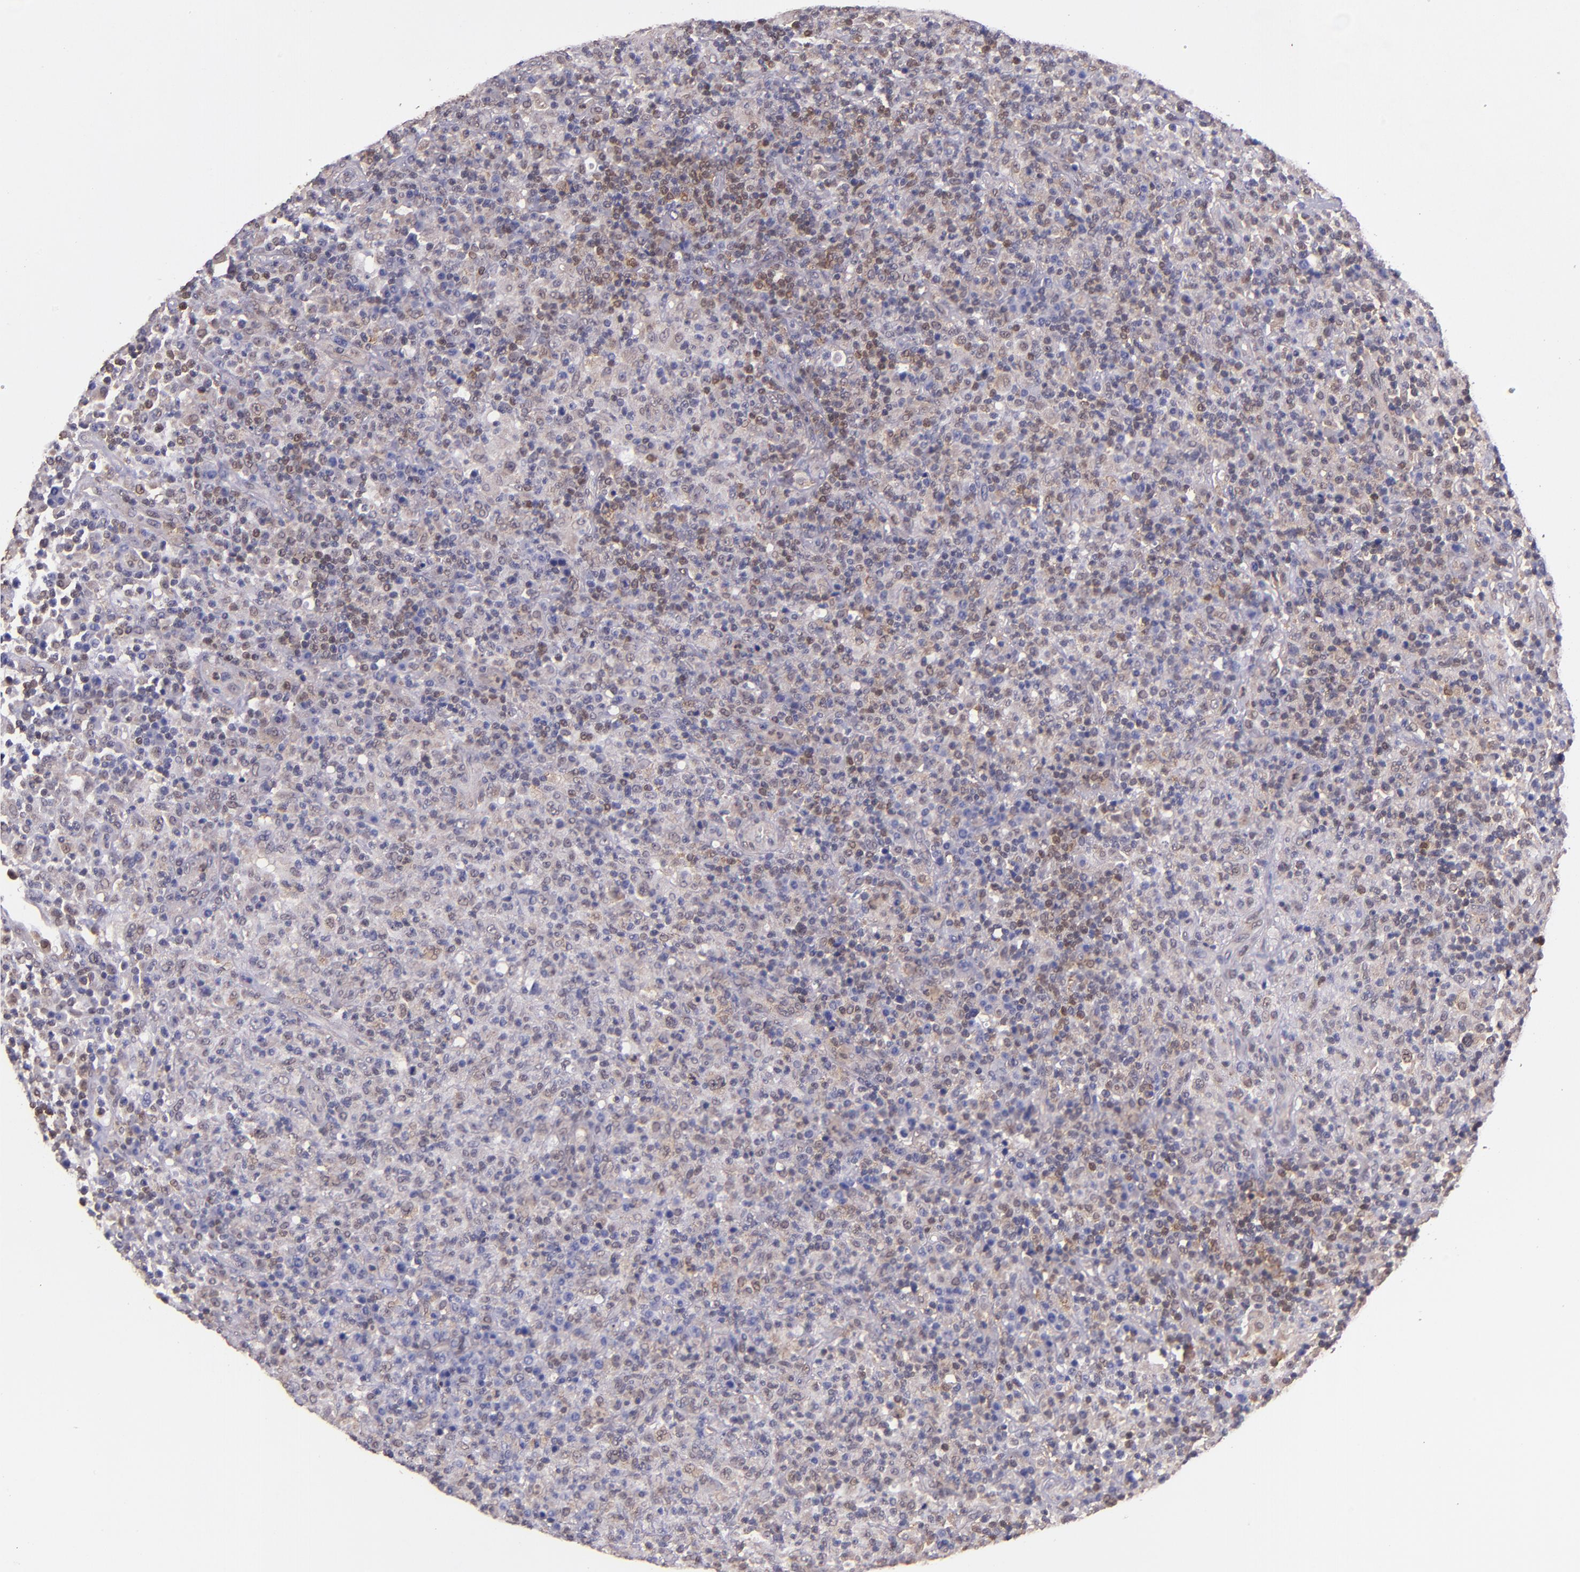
{"staining": {"intensity": "moderate", "quantity": "25%-75%", "location": "cytoplasmic/membranous,nuclear"}, "tissue": "lymphoma", "cell_type": "Tumor cells", "image_type": "cancer", "snomed": [{"axis": "morphology", "description": "Hodgkin's disease, NOS"}, {"axis": "topography", "description": "Lymph node"}], "caption": "High-power microscopy captured an IHC micrograph of Hodgkin's disease, revealing moderate cytoplasmic/membranous and nuclear positivity in about 25%-75% of tumor cells.", "gene": "STAT6", "patient": {"sex": "male", "age": 65}}